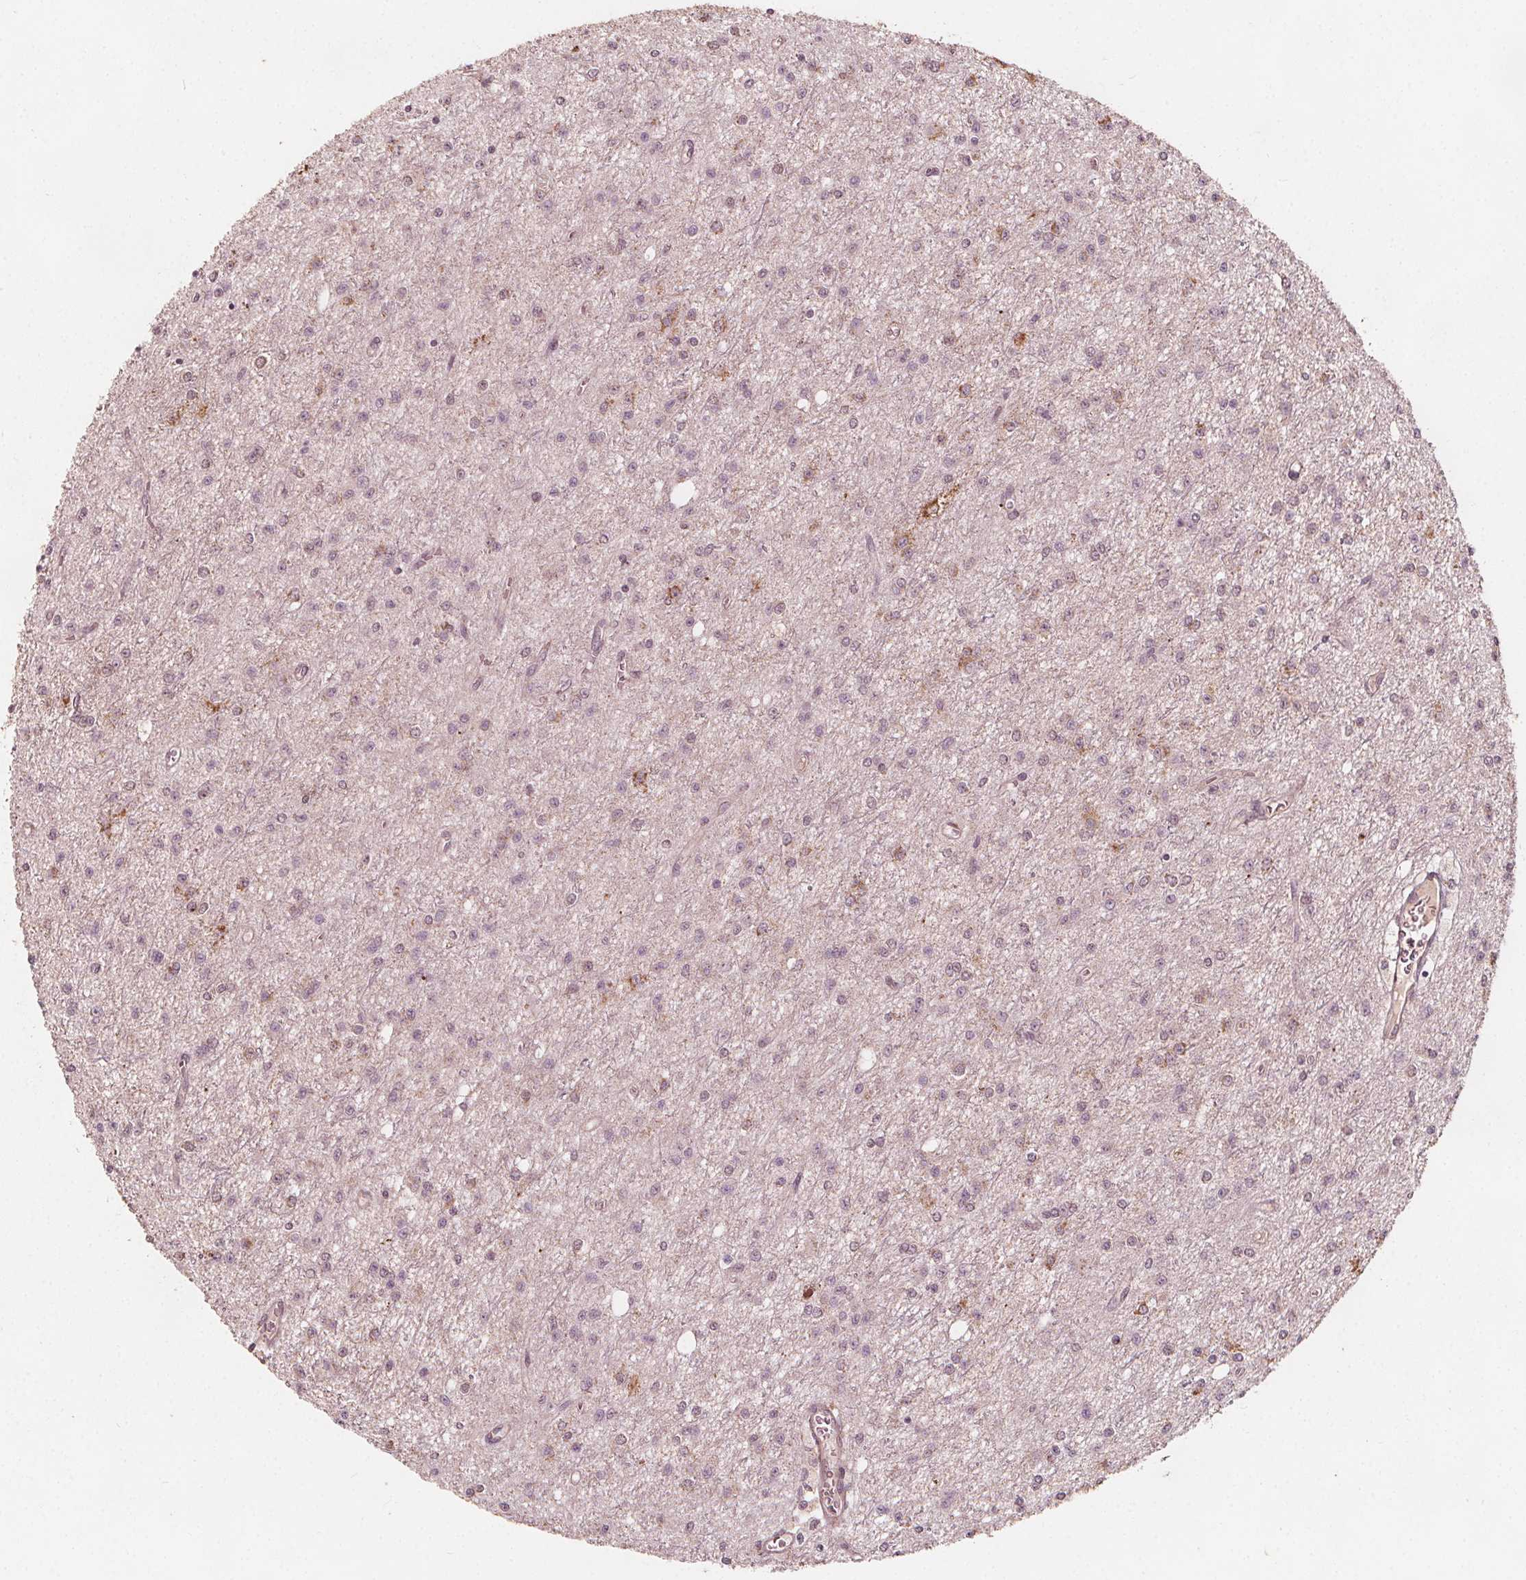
{"staining": {"intensity": "negative", "quantity": "none", "location": "none"}, "tissue": "glioma", "cell_type": "Tumor cells", "image_type": "cancer", "snomed": [{"axis": "morphology", "description": "Glioma, malignant, Low grade"}, {"axis": "topography", "description": "Brain"}], "caption": "Tumor cells are negative for brown protein staining in glioma.", "gene": "AIP", "patient": {"sex": "female", "age": 45}}